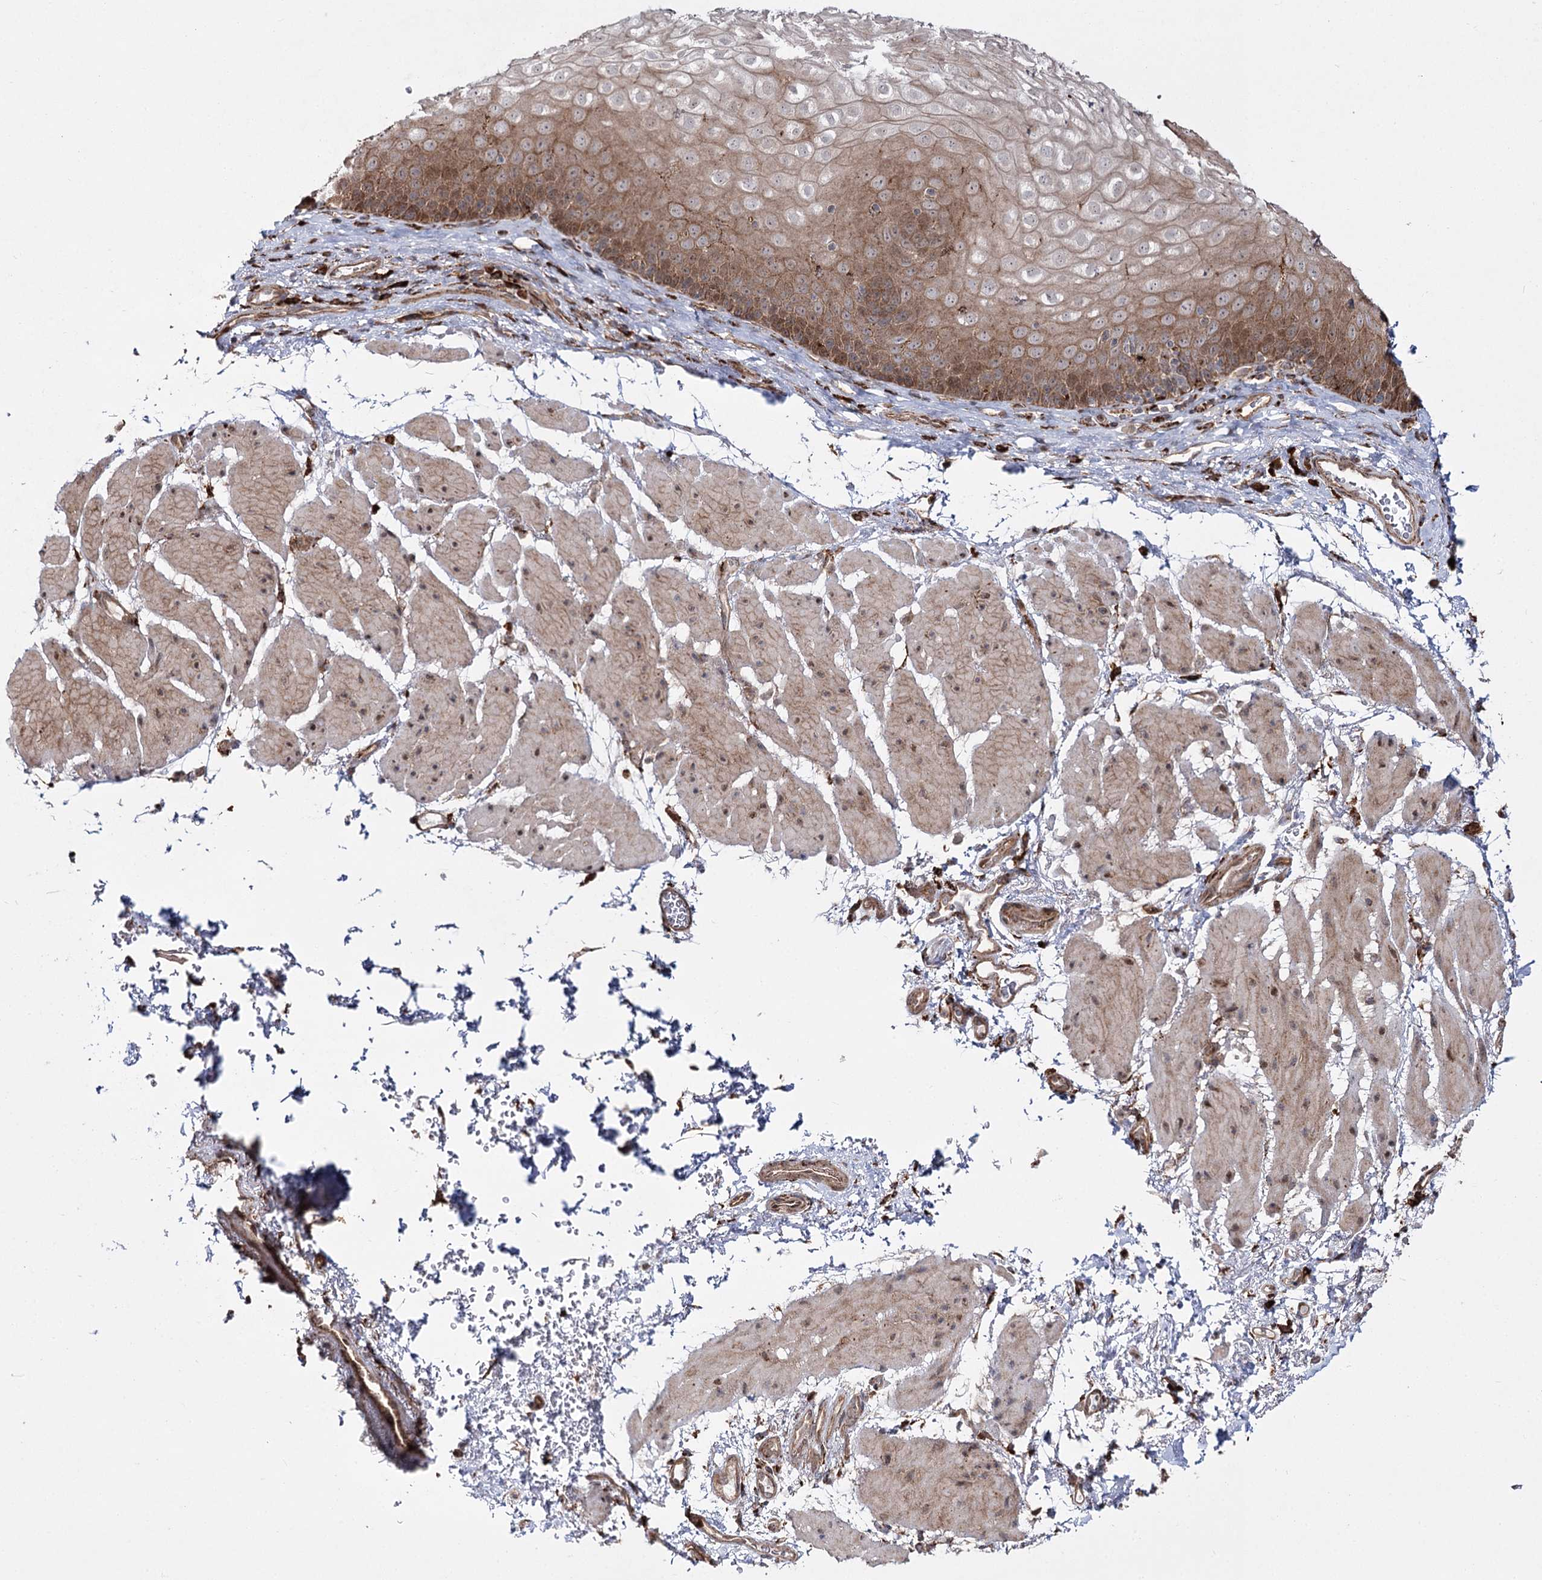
{"staining": {"intensity": "moderate", "quantity": ">75%", "location": "cytoplasmic/membranous"}, "tissue": "esophagus", "cell_type": "Squamous epithelial cells", "image_type": "normal", "snomed": [{"axis": "morphology", "description": "Normal tissue, NOS"}, {"axis": "topography", "description": "Esophagus"}], "caption": "IHC histopathology image of benign esophagus: esophagus stained using immunohistochemistry reveals medium levels of moderate protein expression localized specifically in the cytoplasmic/membranous of squamous epithelial cells, appearing as a cytoplasmic/membranous brown color.", "gene": "FANCL", "patient": {"sex": "female", "age": 66}}